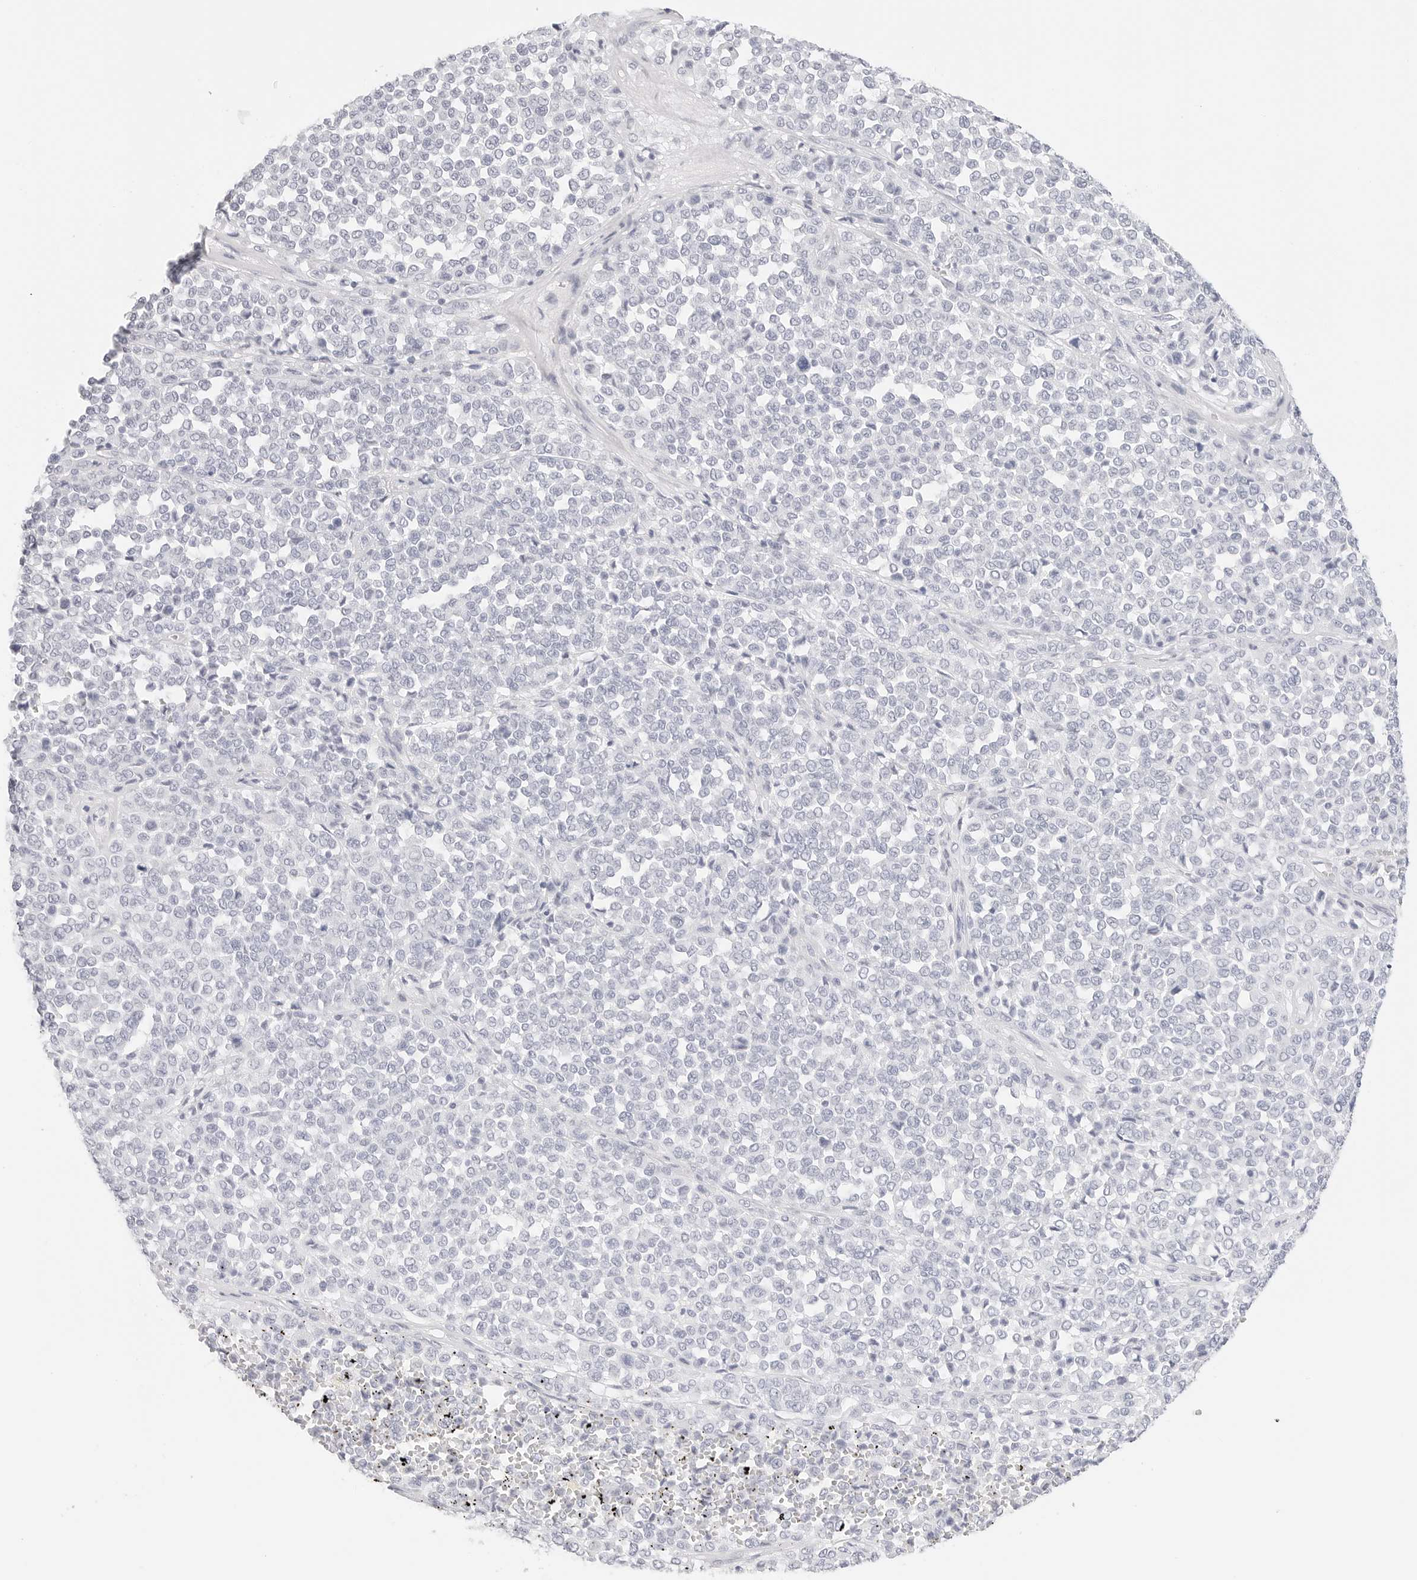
{"staining": {"intensity": "negative", "quantity": "none", "location": "none"}, "tissue": "melanoma", "cell_type": "Tumor cells", "image_type": "cancer", "snomed": [{"axis": "morphology", "description": "Malignant melanoma, Metastatic site"}, {"axis": "topography", "description": "Pancreas"}], "caption": "Immunohistochemistry photomicrograph of neoplastic tissue: human melanoma stained with DAB displays no significant protein positivity in tumor cells.", "gene": "TFF2", "patient": {"sex": "female", "age": 30}}